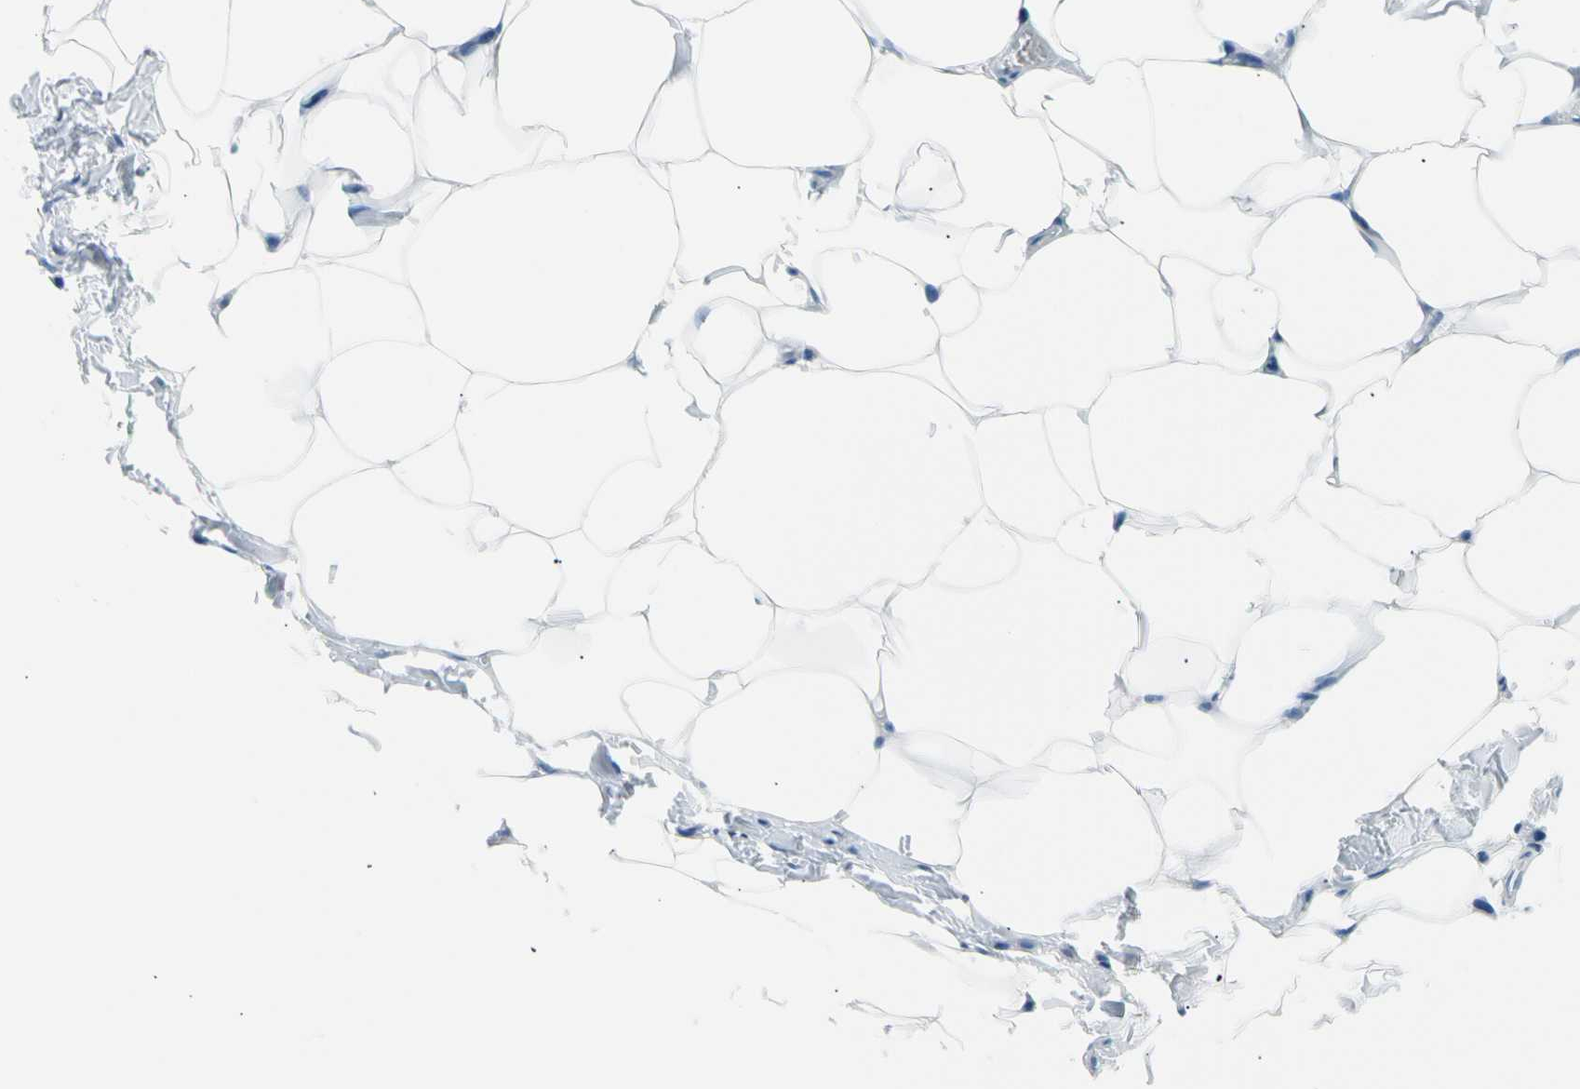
{"staining": {"intensity": "negative", "quantity": "none", "location": "none"}, "tissue": "adipose tissue", "cell_type": "Adipocytes", "image_type": "normal", "snomed": [{"axis": "morphology", "description": "Normal tissue, NOS"}, {"axis": "topography", "description": "Vascular tissue"}], "caption": "A photomicrograph of human adipose tissue is negative for staining in adipocytes. Nuclei are stained in blue.", "gene": "CEL", "patient": {"sex": "male", "age": 41}}